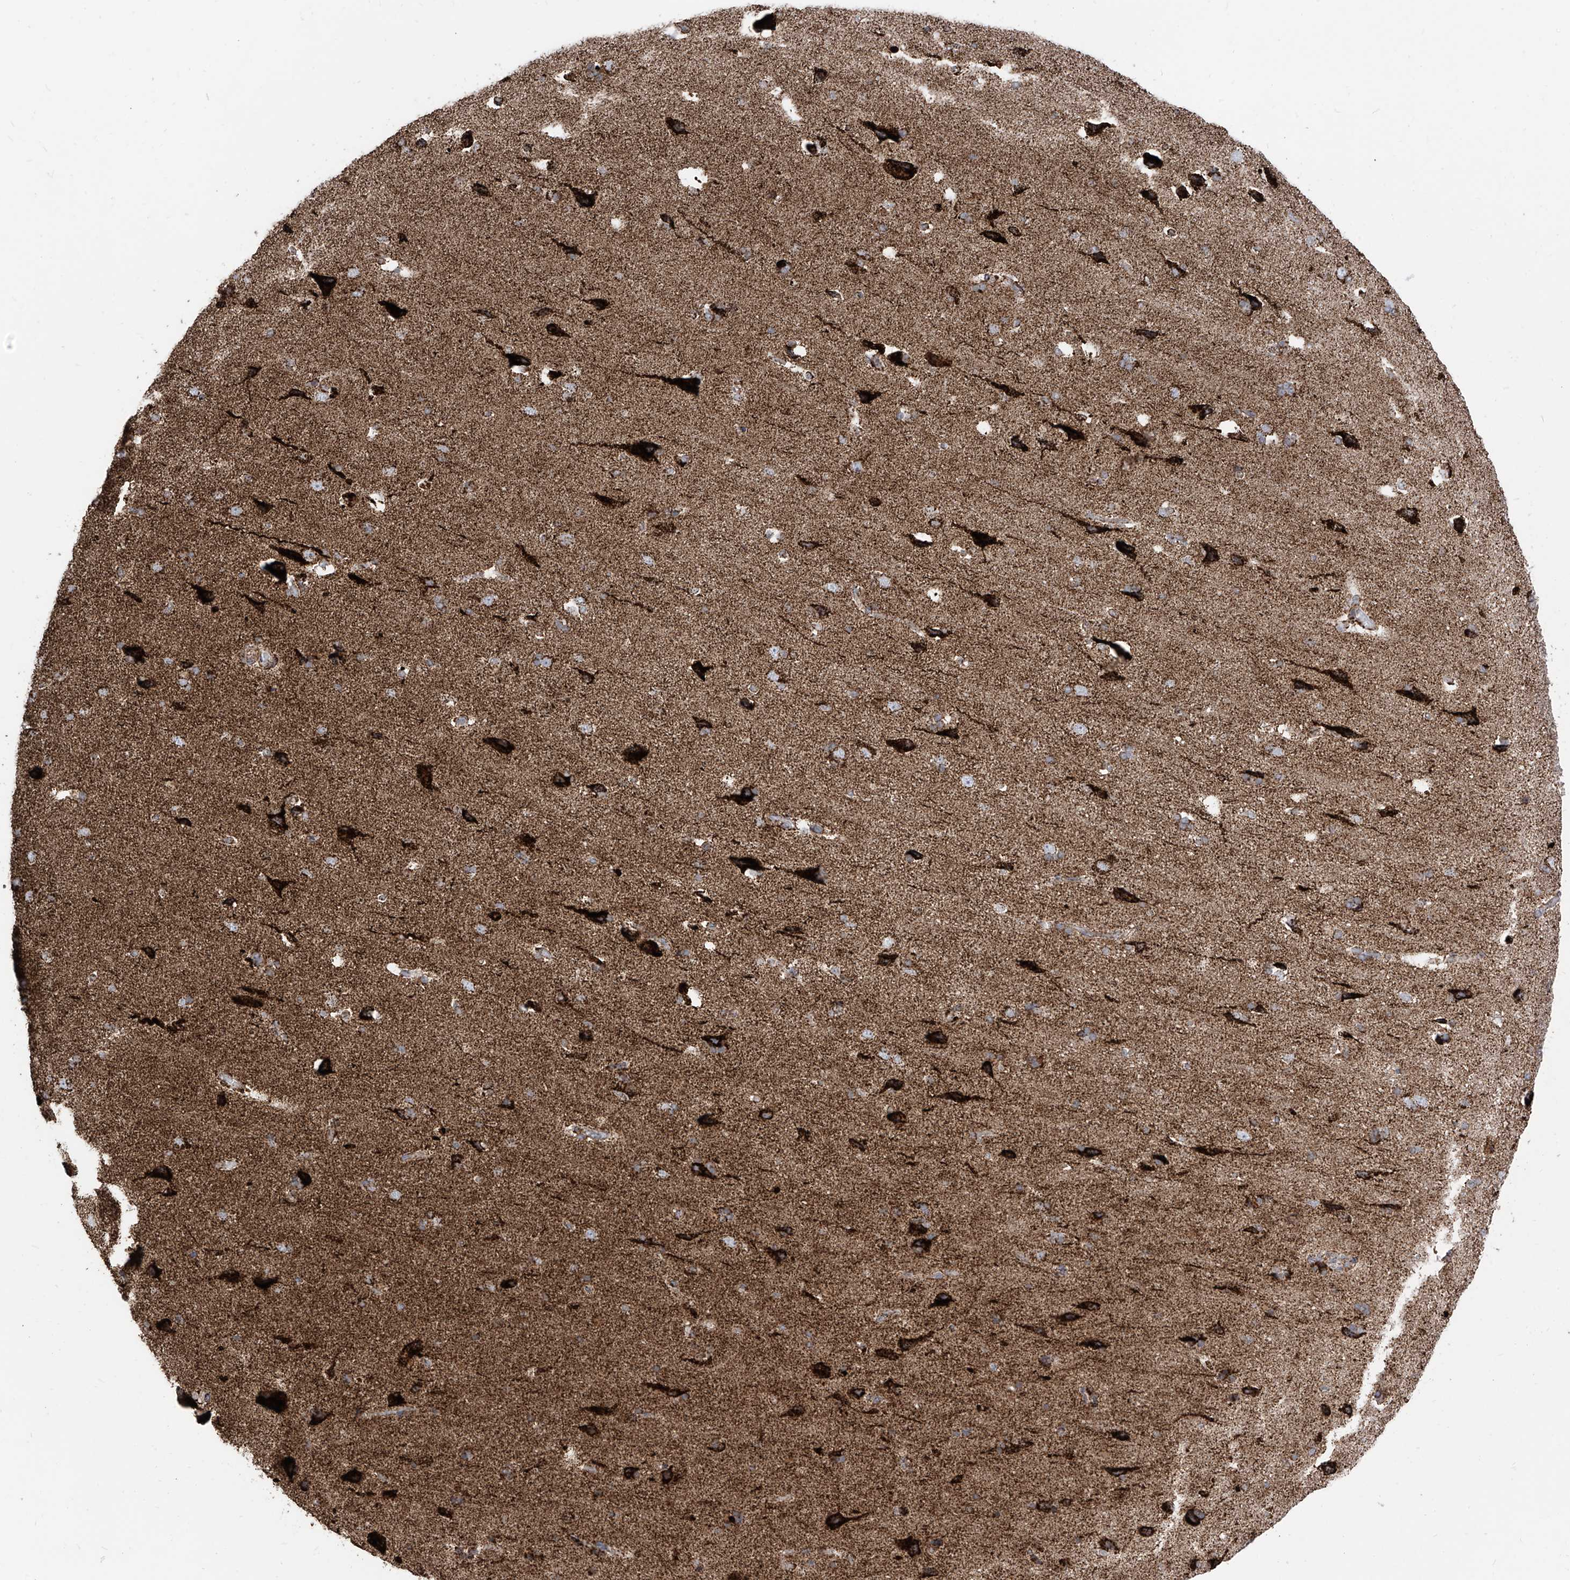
{"staining": {"intensity": "moderate", "quantity": ">75%", "location": "cytoplasmic/membranous"}, "tissue": "cerebral cortex", "cell_type": "Endothelial cells", "image_type": "normal", "snomed": [{"axis": "morphology", "description": "Normal tissue, NOS"}, {"axis": "topography", "description": "Cerebral cortex"}], "caption": "Cerebral cortex stained with DAB immunohistochemistry (IHC) exhibits medium levels of moderate cytoplasmic/membranous staining in approximately >75% of endothelial cells.", "gene": "COX5B", "patient": {"sex": "male", "age": 62}}